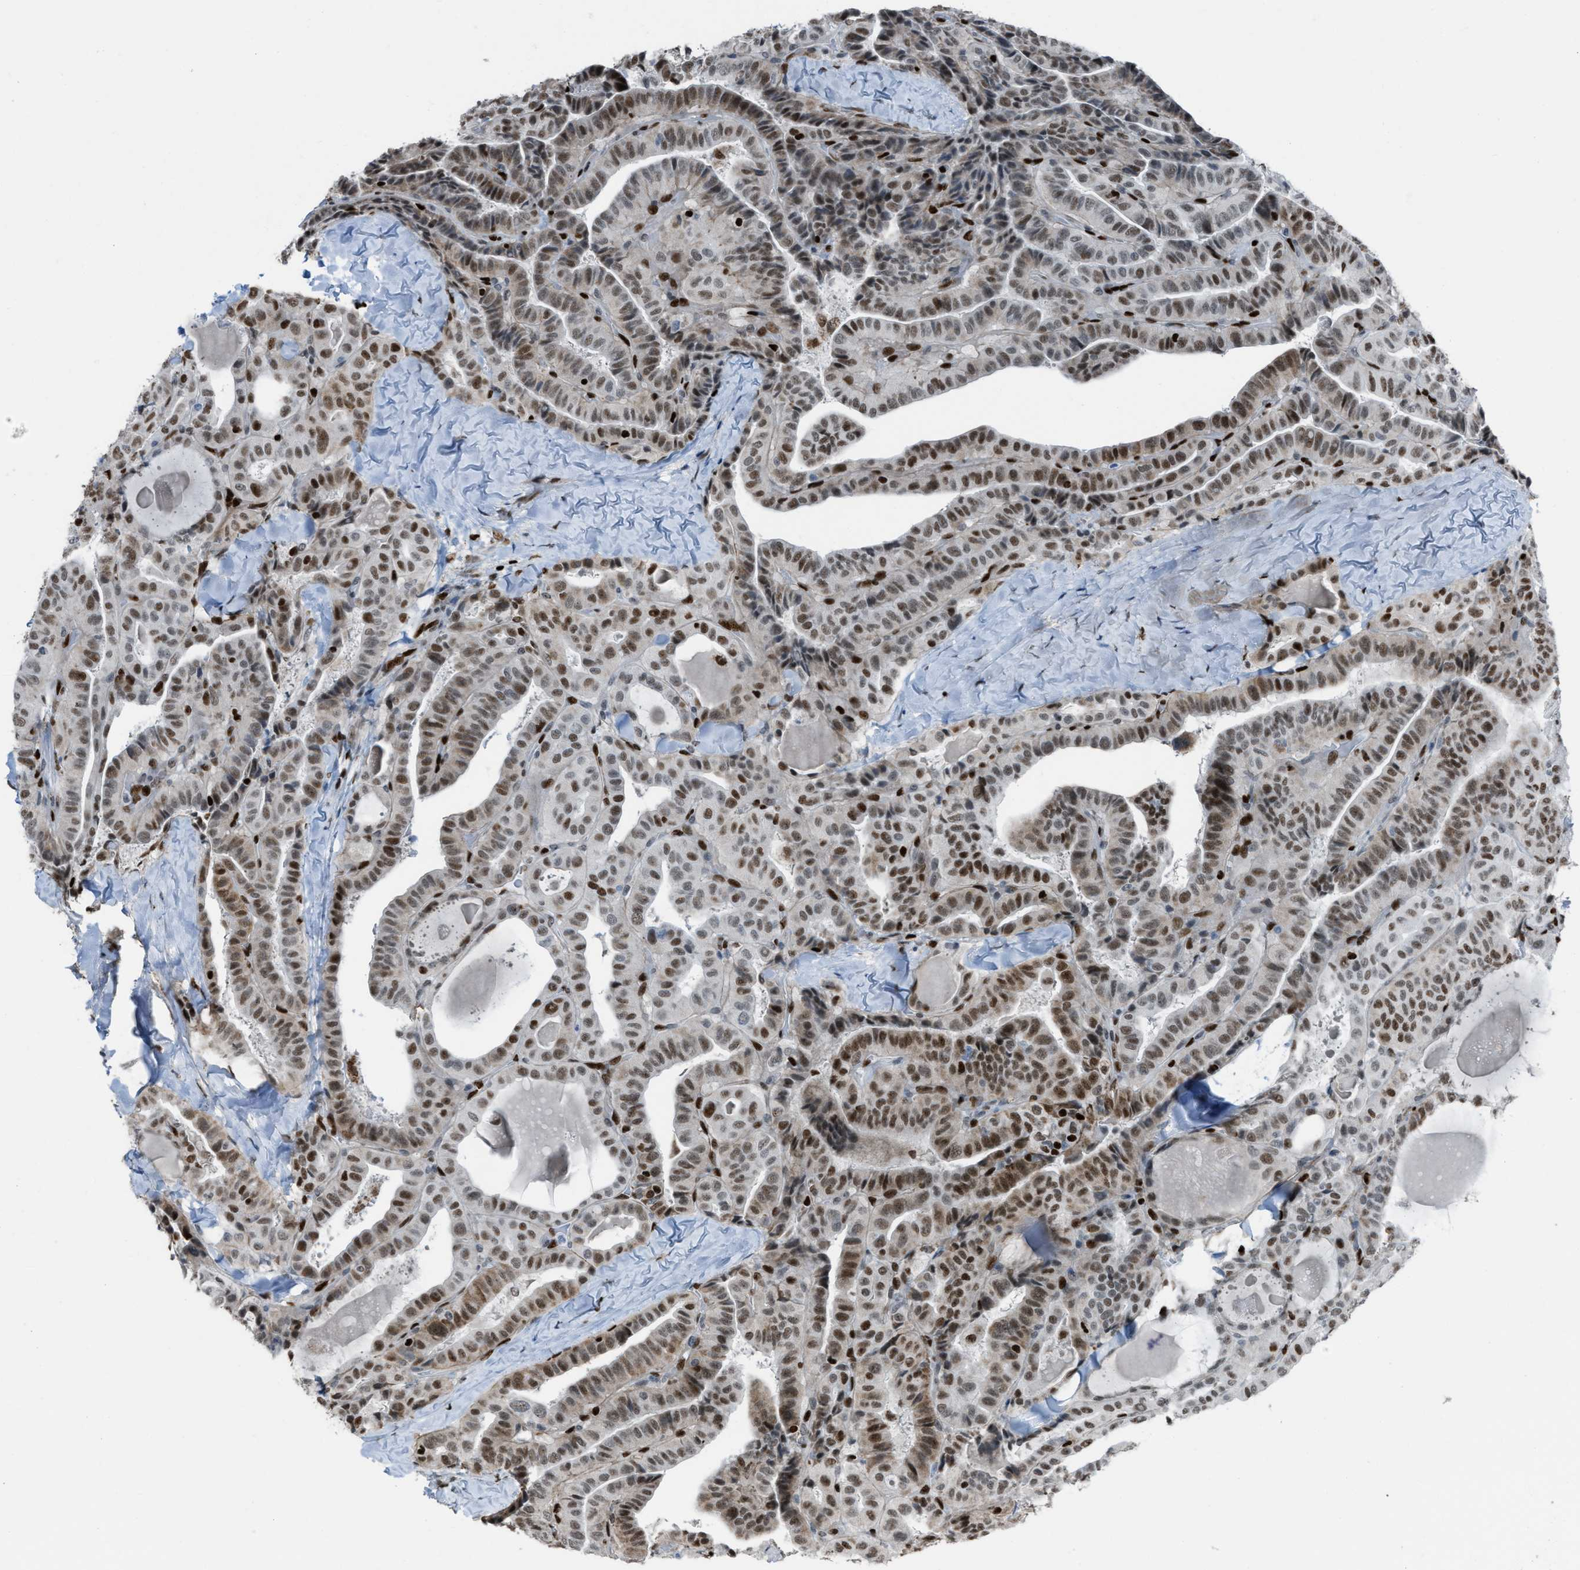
{"staining": {"intensity": "moderate", "quantity": ">75%", "location": "nuclear"}, "tissue": "thyroid cancer", "cell_type": "Tumor cells", "image_type": "cancer", "snomed": [{"axis": "morphology", "description": "Papillary adenocarcinoma, NOS"}, {"axis": "topography", "description": "Thyroid gland"}], "caption": "Papillary adenocarcinoma (thyroid) stained for a protein displays moderate nuclear positivity in tumor cells.", "gene": "SLFN5", "patient": {"sex": "male", "age": 77}}